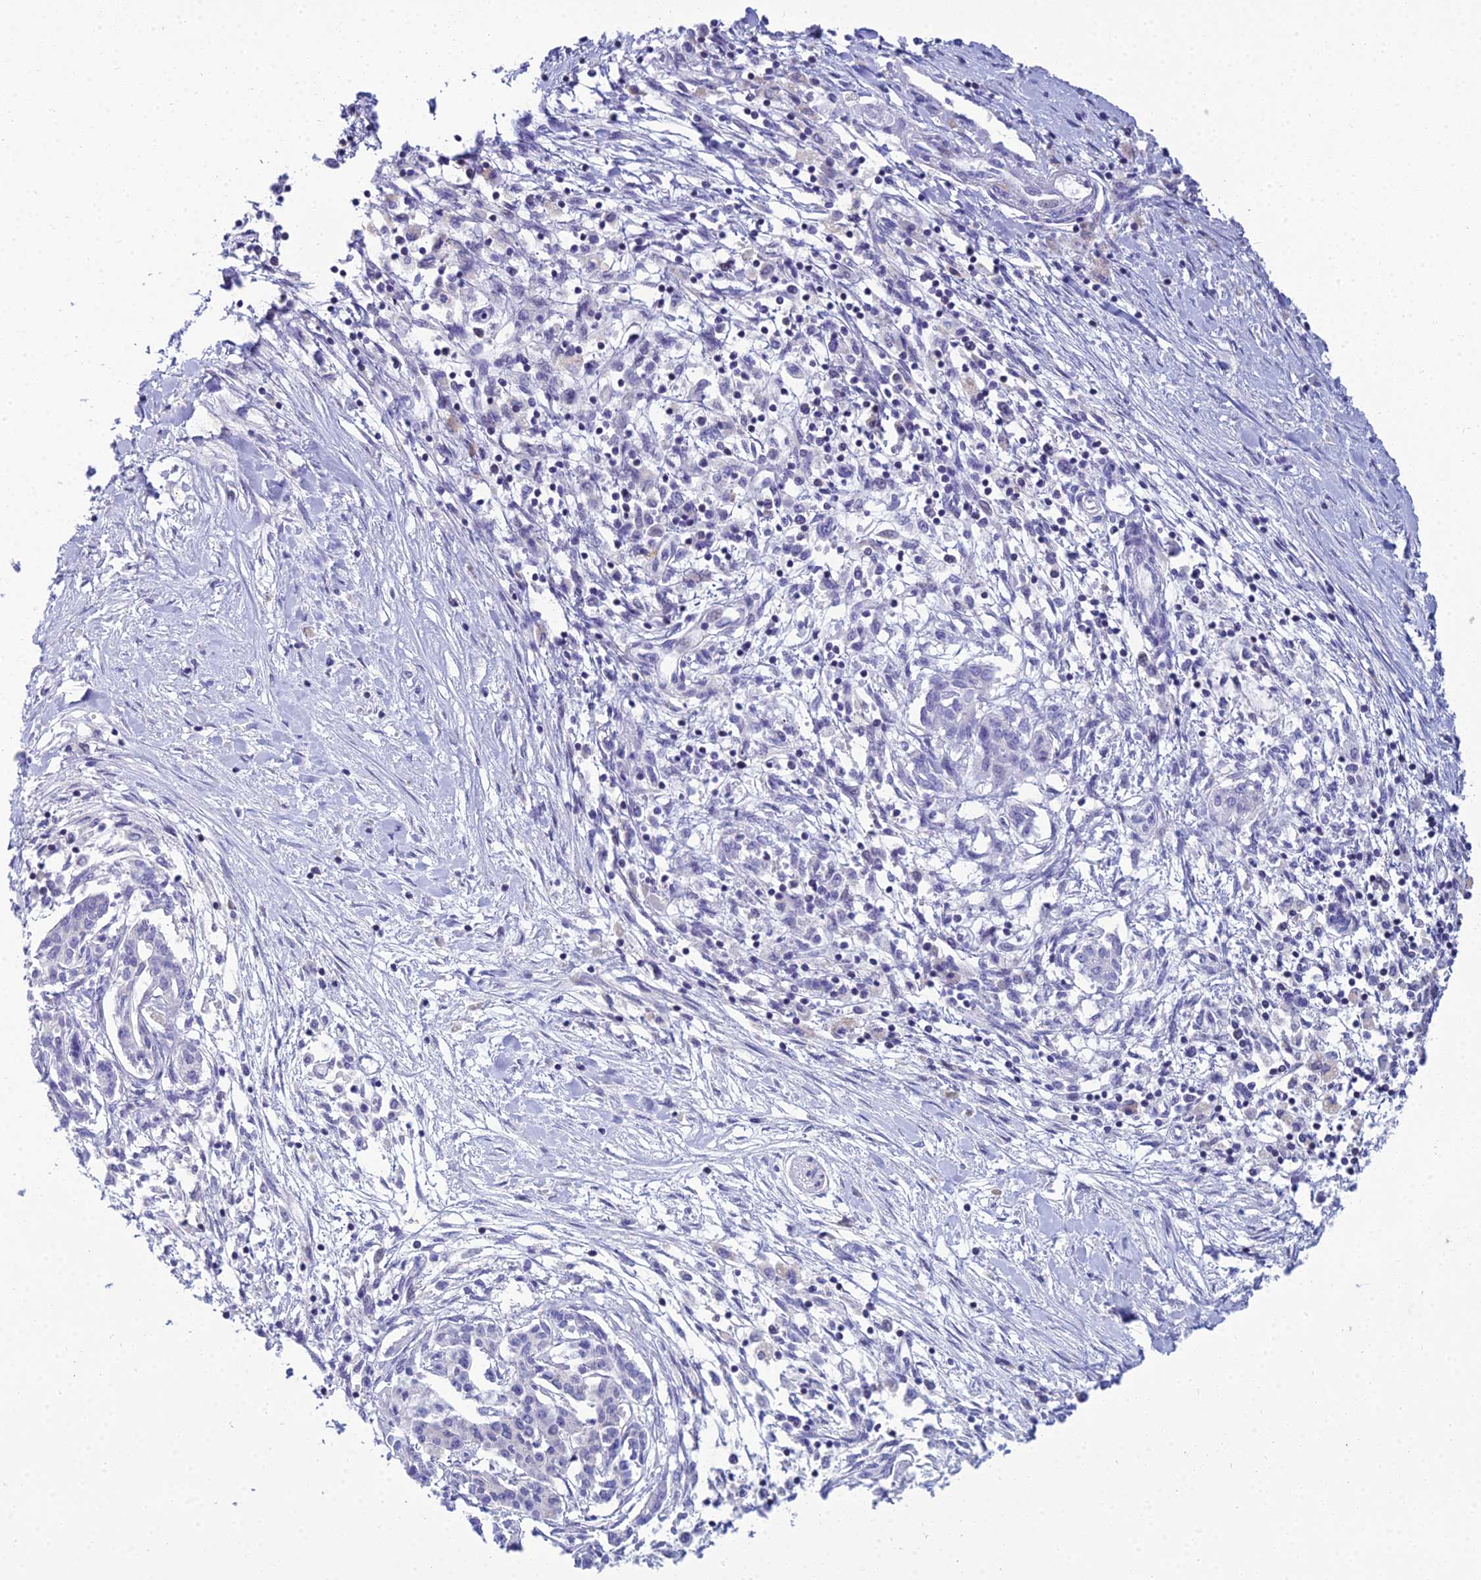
{"staining": {"intensity": "negative", "quantity": "none", "location": "none"}, "tissue": "pancreatic cancer", "cell_type": "Tumor cells", "image_type": "cancer", "snomed": [{"axis": "morphology", "description": "Adenocarcinoma, NOS"}, {"axis": "topography", "description": "Pancreas"}], "caption": "Tumor cells are negative for brown protein staining in adenocarcinoma (pancreatic). (DAB IHC, high magnification).", "gene": "ZMIZ1", "patient": {"sex": "female", "age": 50}}